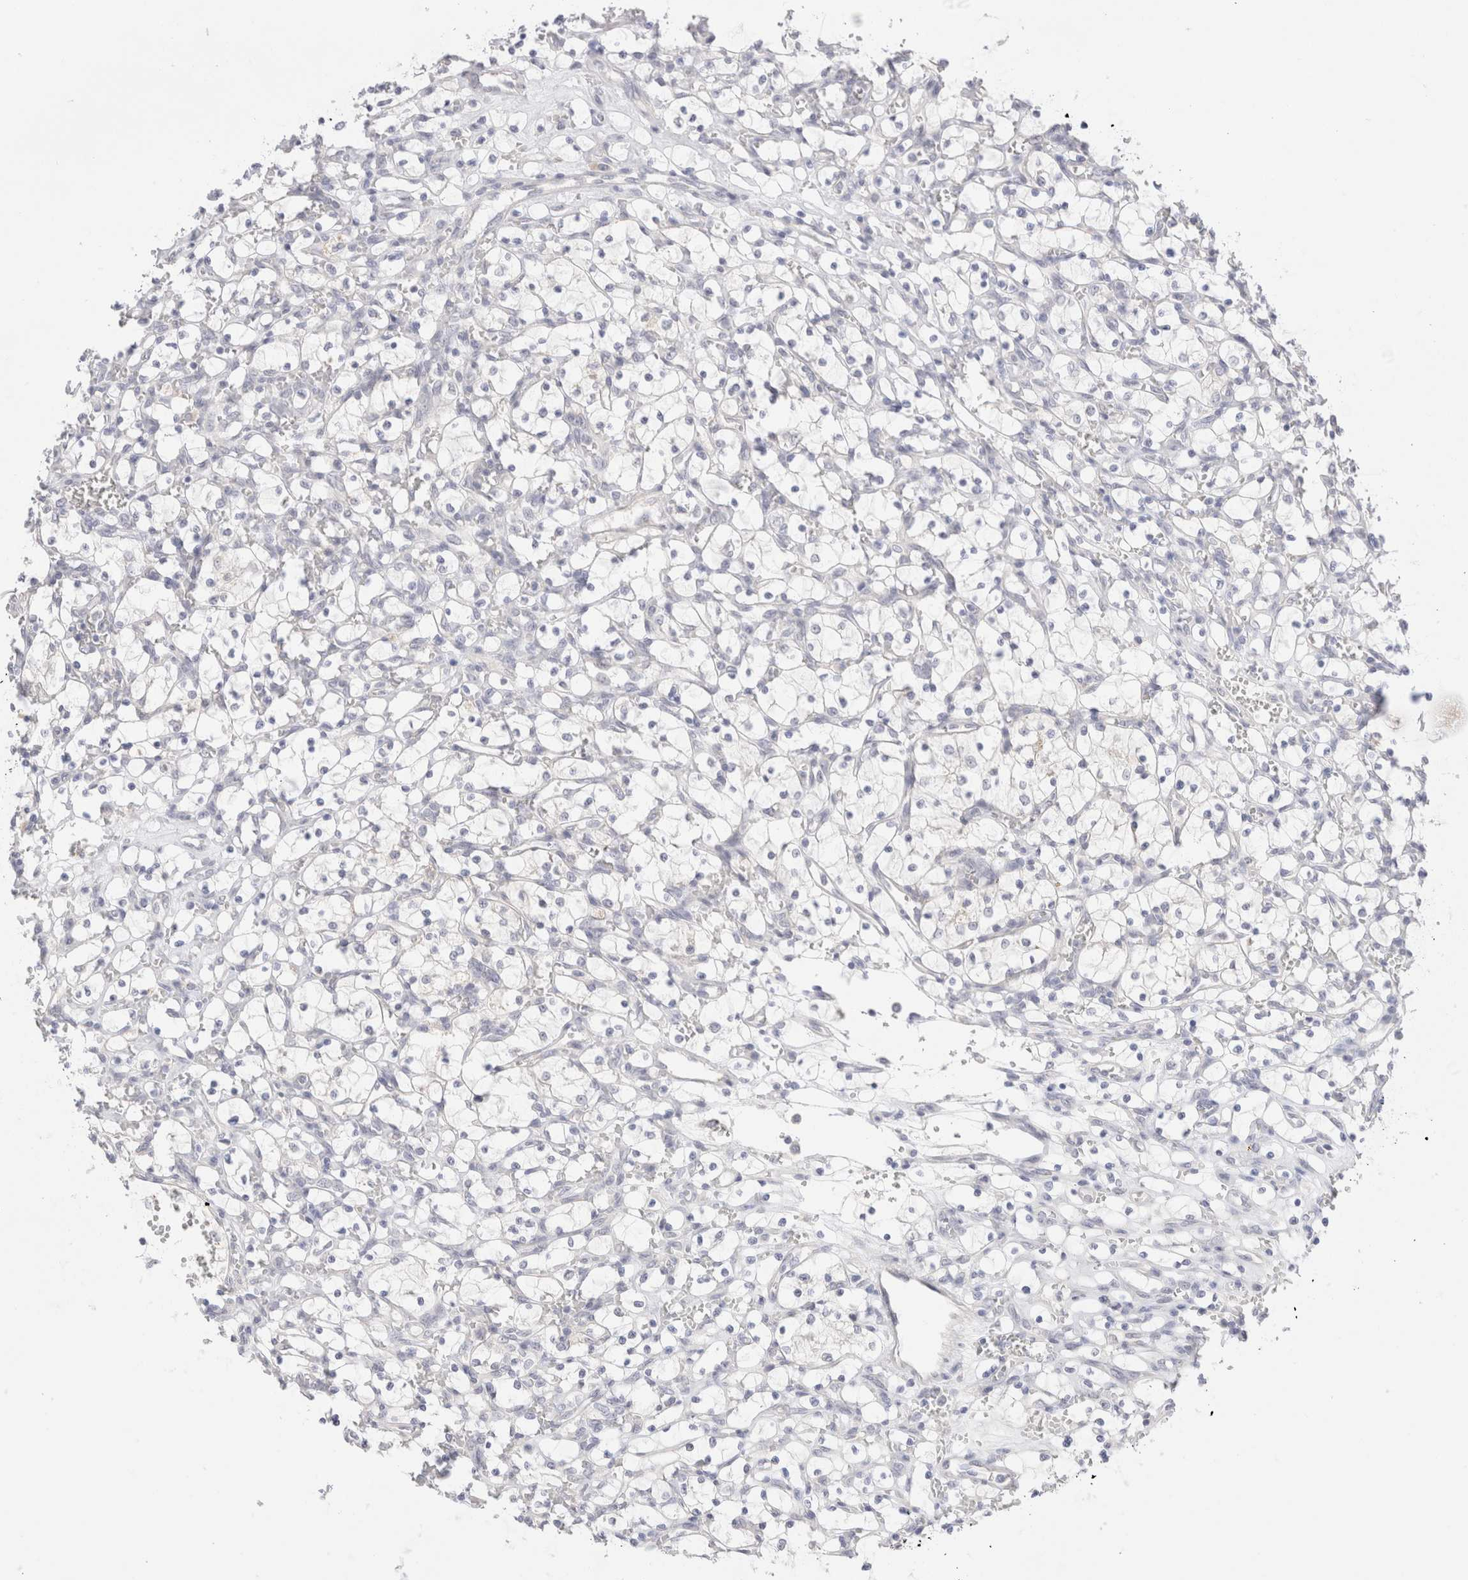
{"staining": {"intensity": "negative", "quantity": "none", "location": "none"}, "tissue": "renal cancer", "cell_type": "Tumor cells", "image_type": "cancer", "snomed": [{"axis": "morphology", "description": "Adenocarcinoma, NOS"}, {"axis": "topography", "description": "Kidney"}], "caption": "This image is of renal adenocarcinoma stained with immunohistochemistry (IHC) to label a protein in brown with the nuclei are counter-stained blue. There is no positivity in tumor cells.", "gene": "SPATA20", "patient": {"sex": "female", "age": 69}}